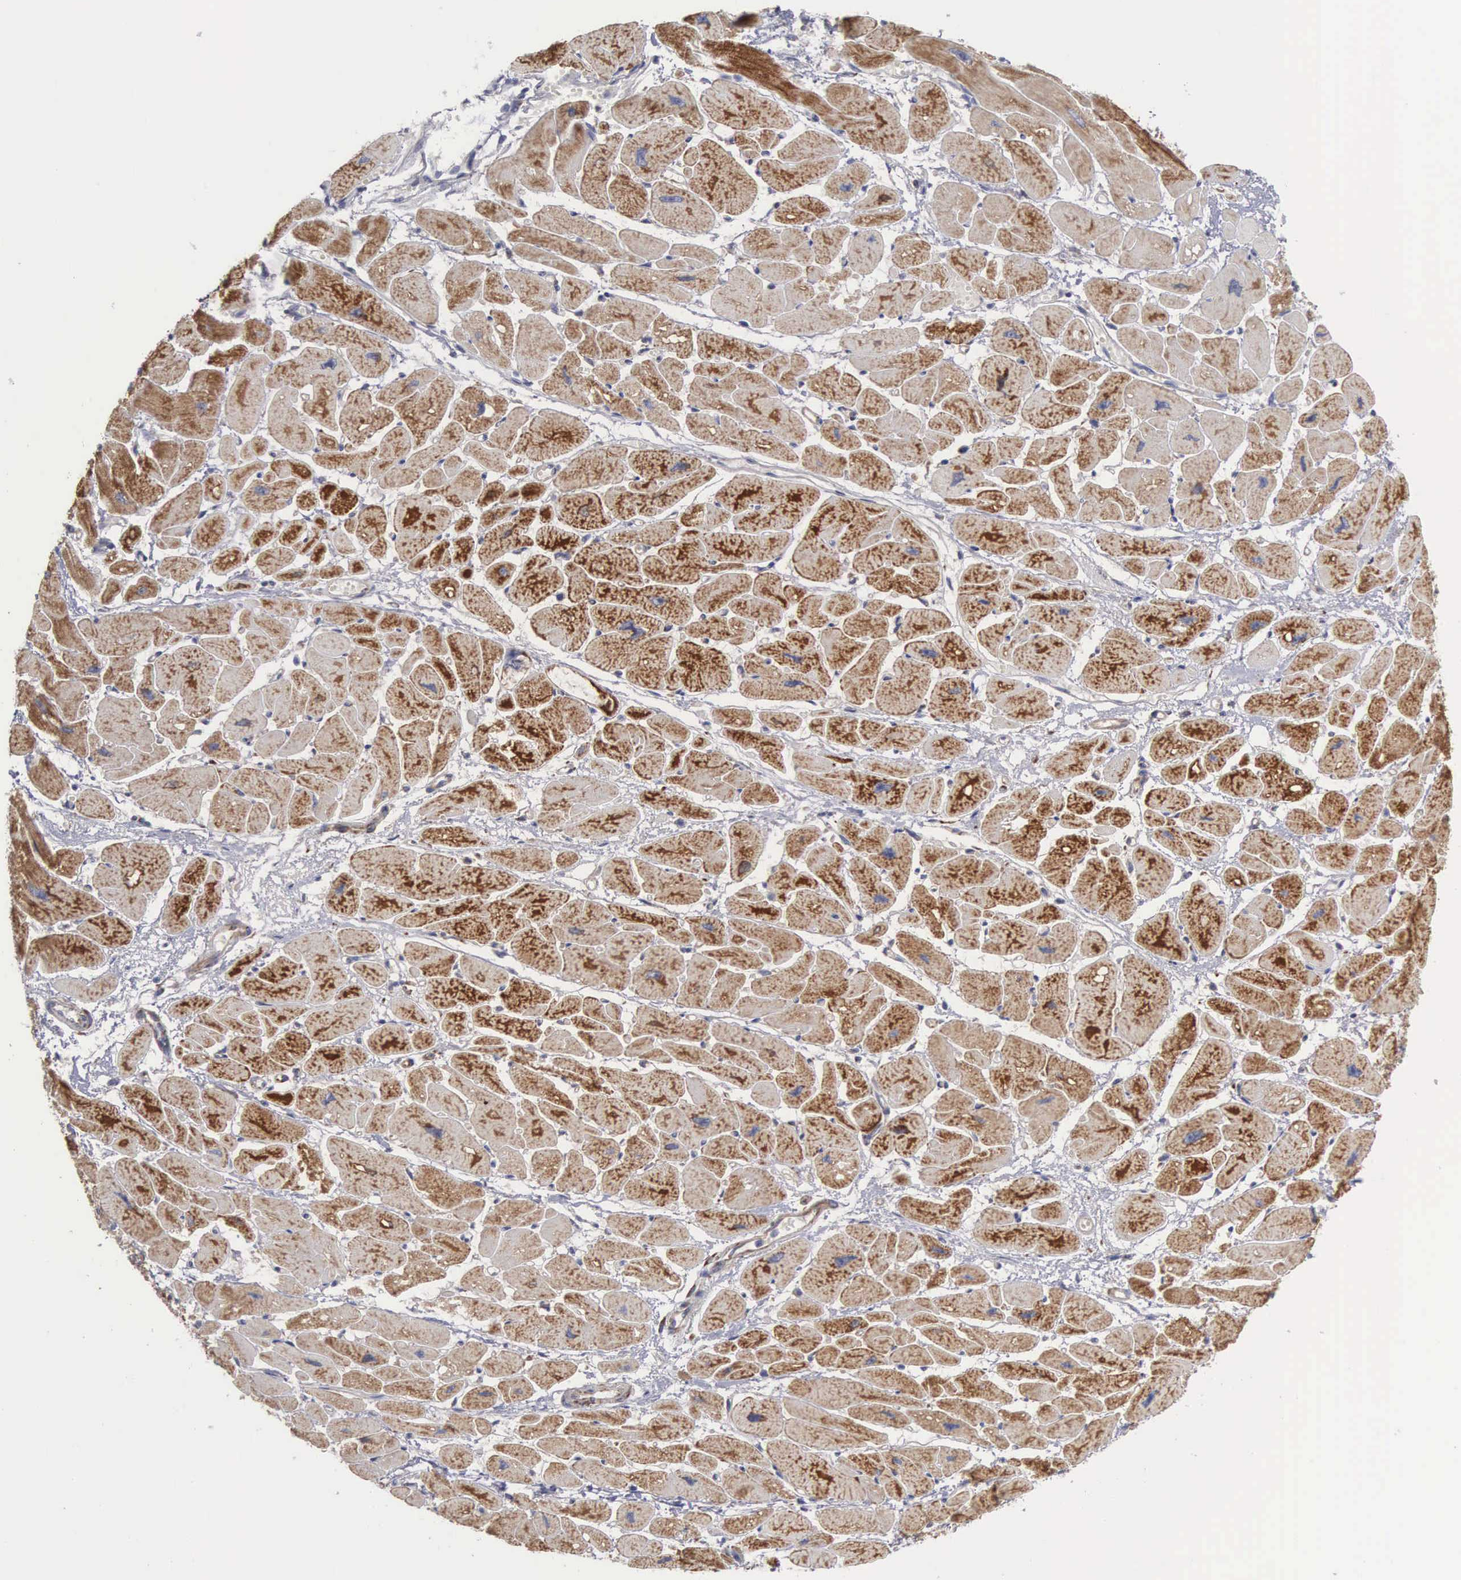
{"staining": {"intensity": "strong", "quantity": "25%-75%", "location": "cytoplasmic/membranous"}, "tissue": "heart muscle", "cell_type": "Cardiomyocytes", "image_type": "normal", "snomed": [{"axis": "morphology", "description": "Normal tissue, NOS"}, {"axis": "topography", "description": "Heart"}], "caption": "Strong cytoplasmic/membranous staining for a protein is present in approximately 25%-75% of cardiomyocytes of normal heart muscle using immunohistochemistry.", "gene": "APOOL", "patient": {"sex": "female", "age": 54}}